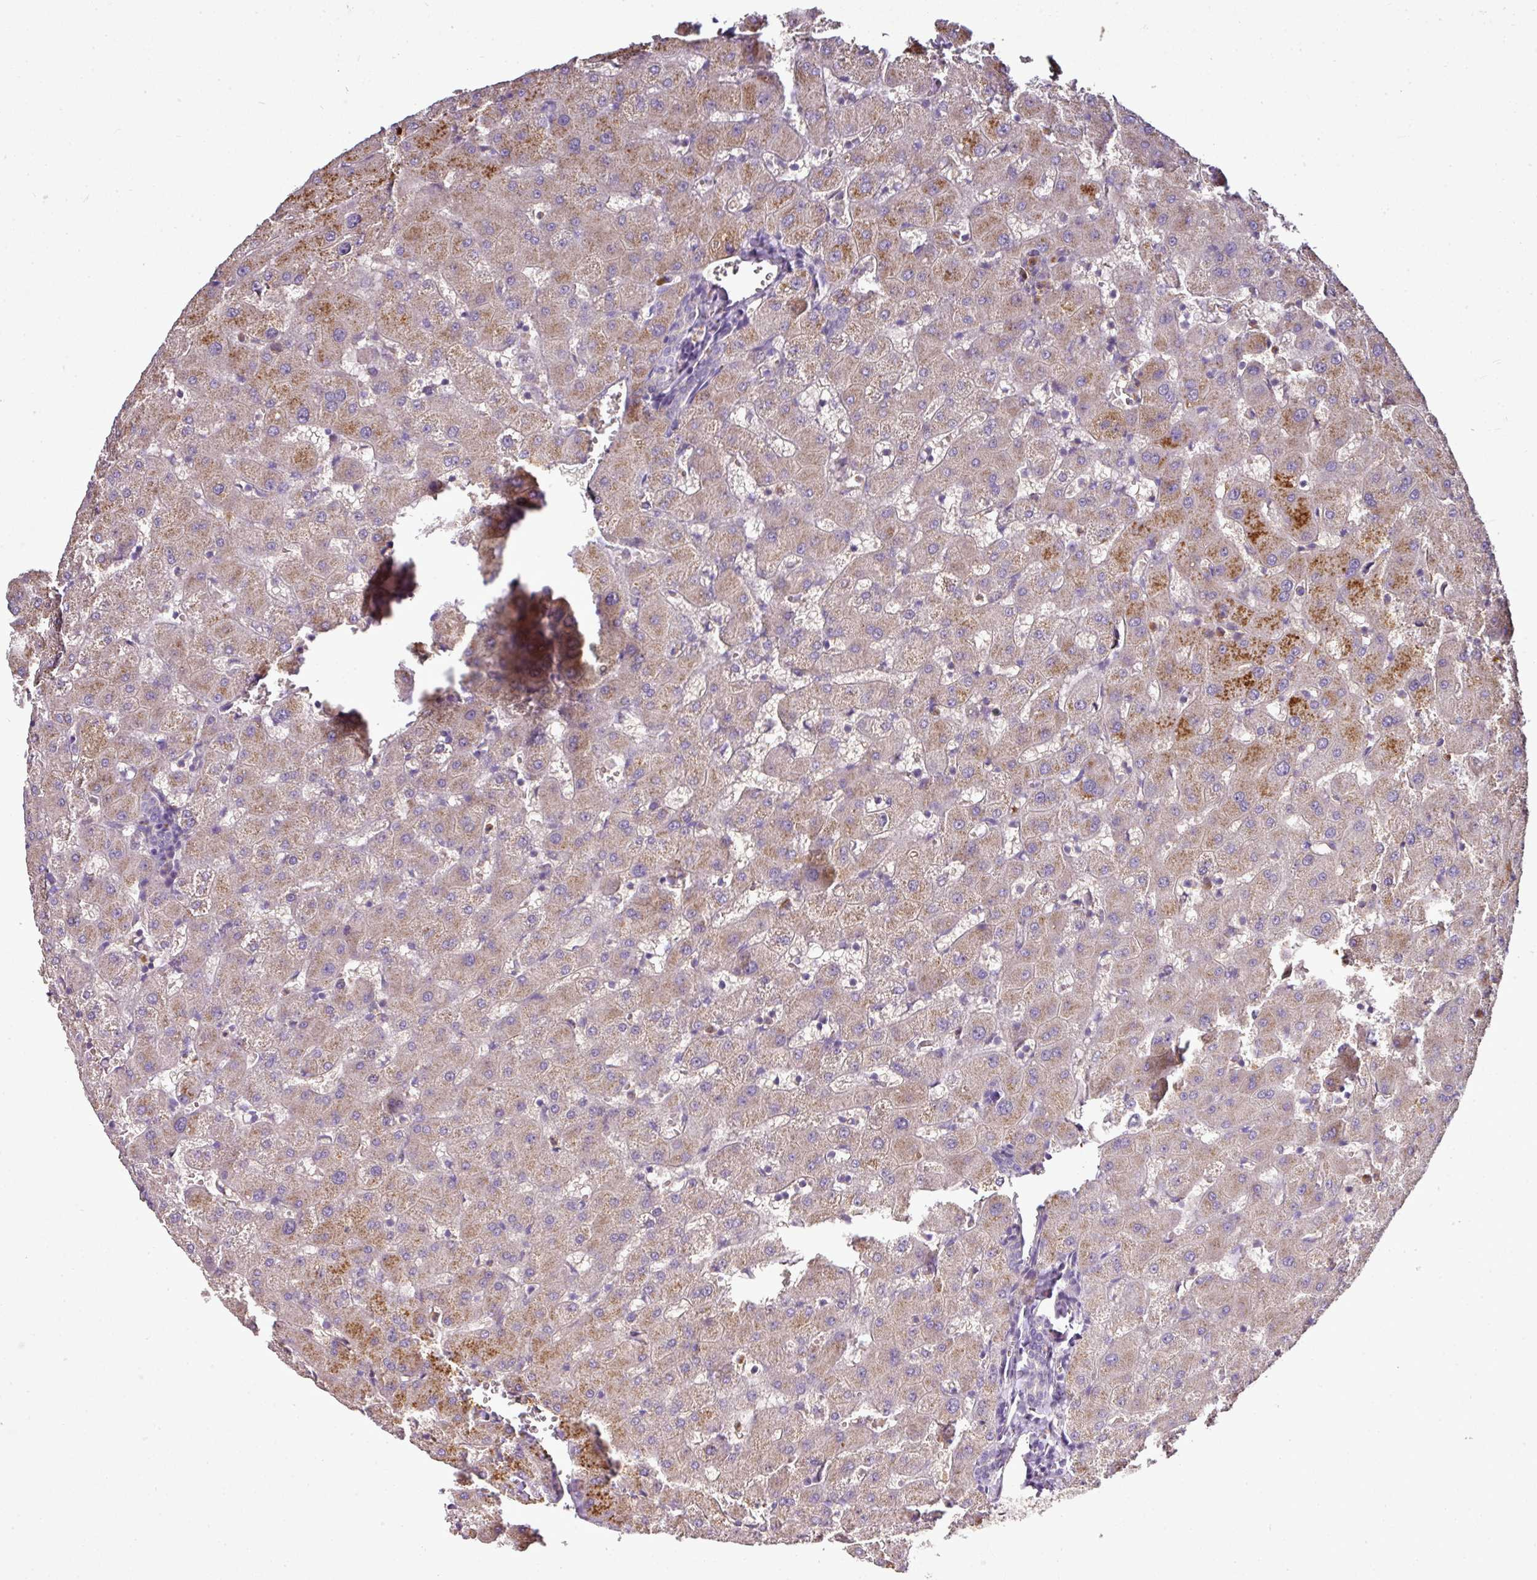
{"staining": {"intensity": "negative", "quantity": "none", "location": "none"}, "tissue": "liver", "cell_type": "Cholangiocytes", "image_type": "normal", "snomed": [{"axis": "morphology", "description": "Normal tissue, NOS"}, {"axis": "topography", "description": "Liver"}], "caption": "DAB immunohistochemical staining of unremarkable human liver reveals no significant positivity in cholangiocytes.", "gene": "CAB39L", "patient": {"sex": "female", "age": 63}}